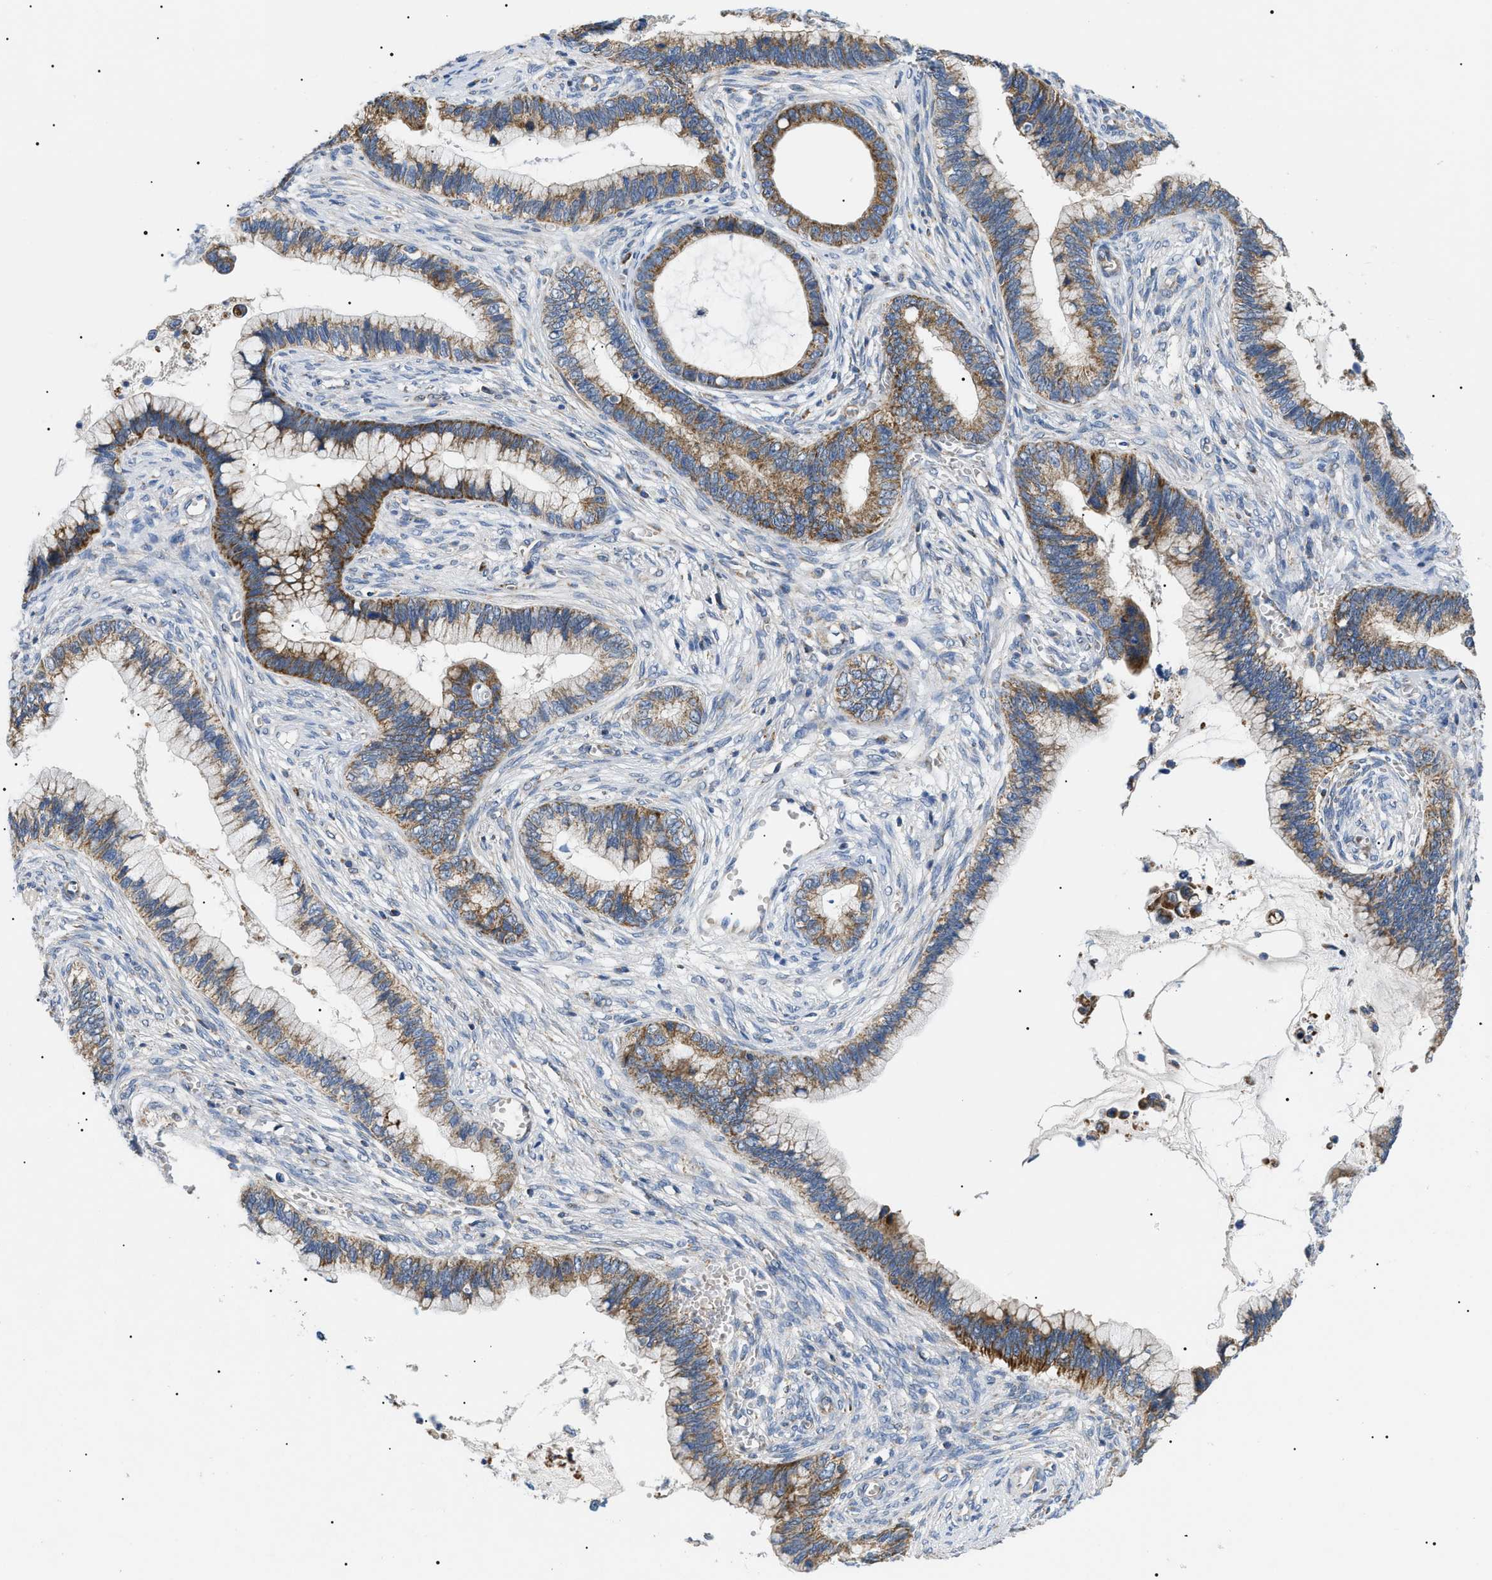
{"staining": {"intensity": "moderate", "quantity": ">75%", "location": "cytoplasmic/membranous"}, "tissue": "cervical cancer", "cell_type": "Tumor cells", "image_type": "cancer", "snomed": [{"axis": "morphology", "description": "Adenocarcinoma, NOS"}, {"axis": "topography", "description": "Cervix"}], "caption": "Protein expression analysis of cervical adenocarcinoma exhibits moderate cytoplasmic/membranous staining in about >75% of tumor cells. (DAB (3,3'-diaminobenzidine) IHC, brown staining for protein, blue staining for nuclei).", "gene": "TOMM6", "patient": {"sex": "female", "age": 44}}